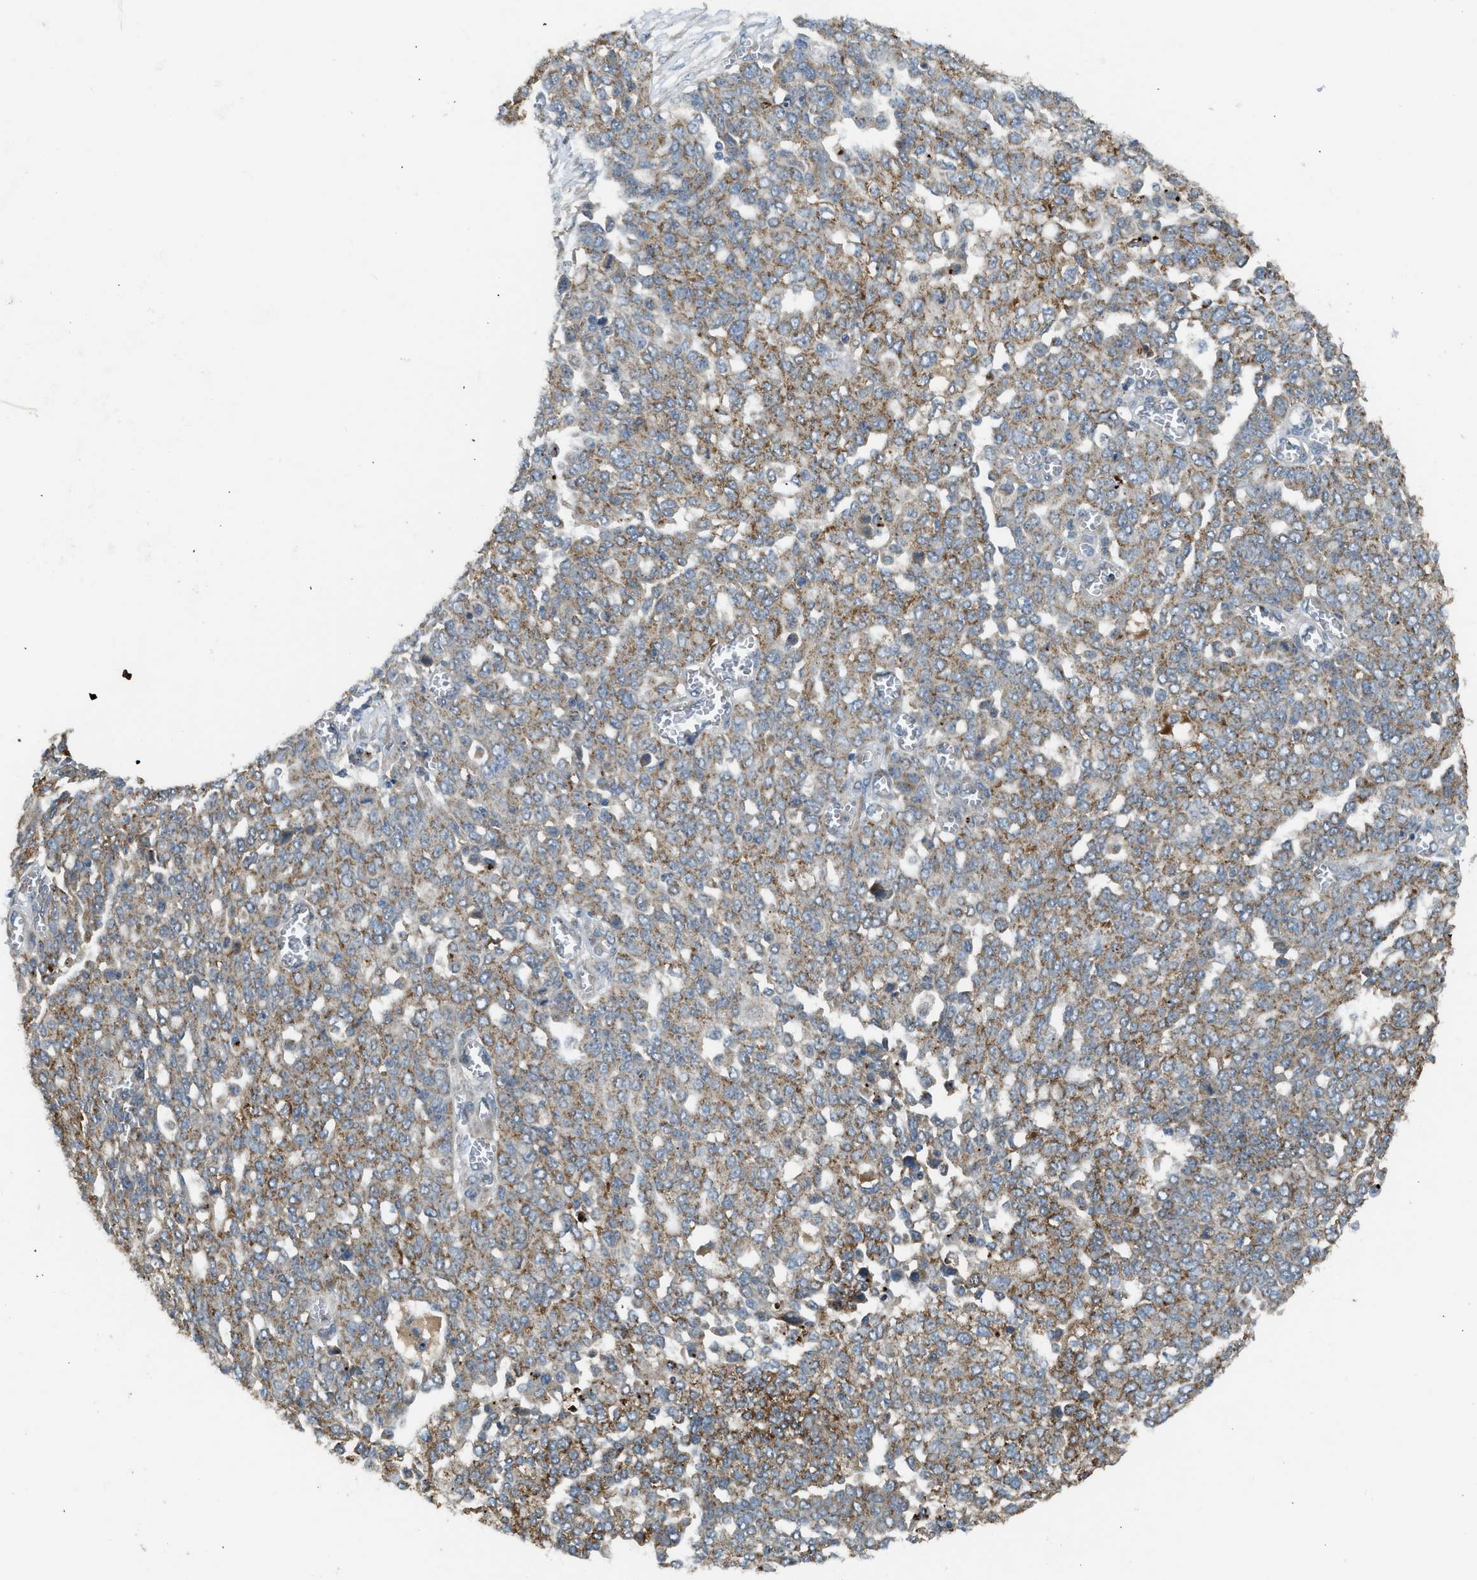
{"staining": {"intensity": "moderate", "quantity": "25%-75%", "location": "cytoplasmic/membranous"}, "tissue": "ovarian cancer", "cell_type": "Tumor cells", "image_type": "cancer", "snomed": [{"axis": "morphology", "description": "Cystadenocarcinoma, serous, NOS"}, {"axis": "topography", "description": "Soft tissue"}, {"axis": "topography", "description": "Ovary"}], "caption": "Serous cystadenocarcinoma (ovarian) was stained to show a protein in brown. There is medium levels of moderate cytoplasmic/membranous staining in approximately 25%-75% of tumor cells.", "gene": "STARD3", "patient": {"sex": "female", "age": 57}}